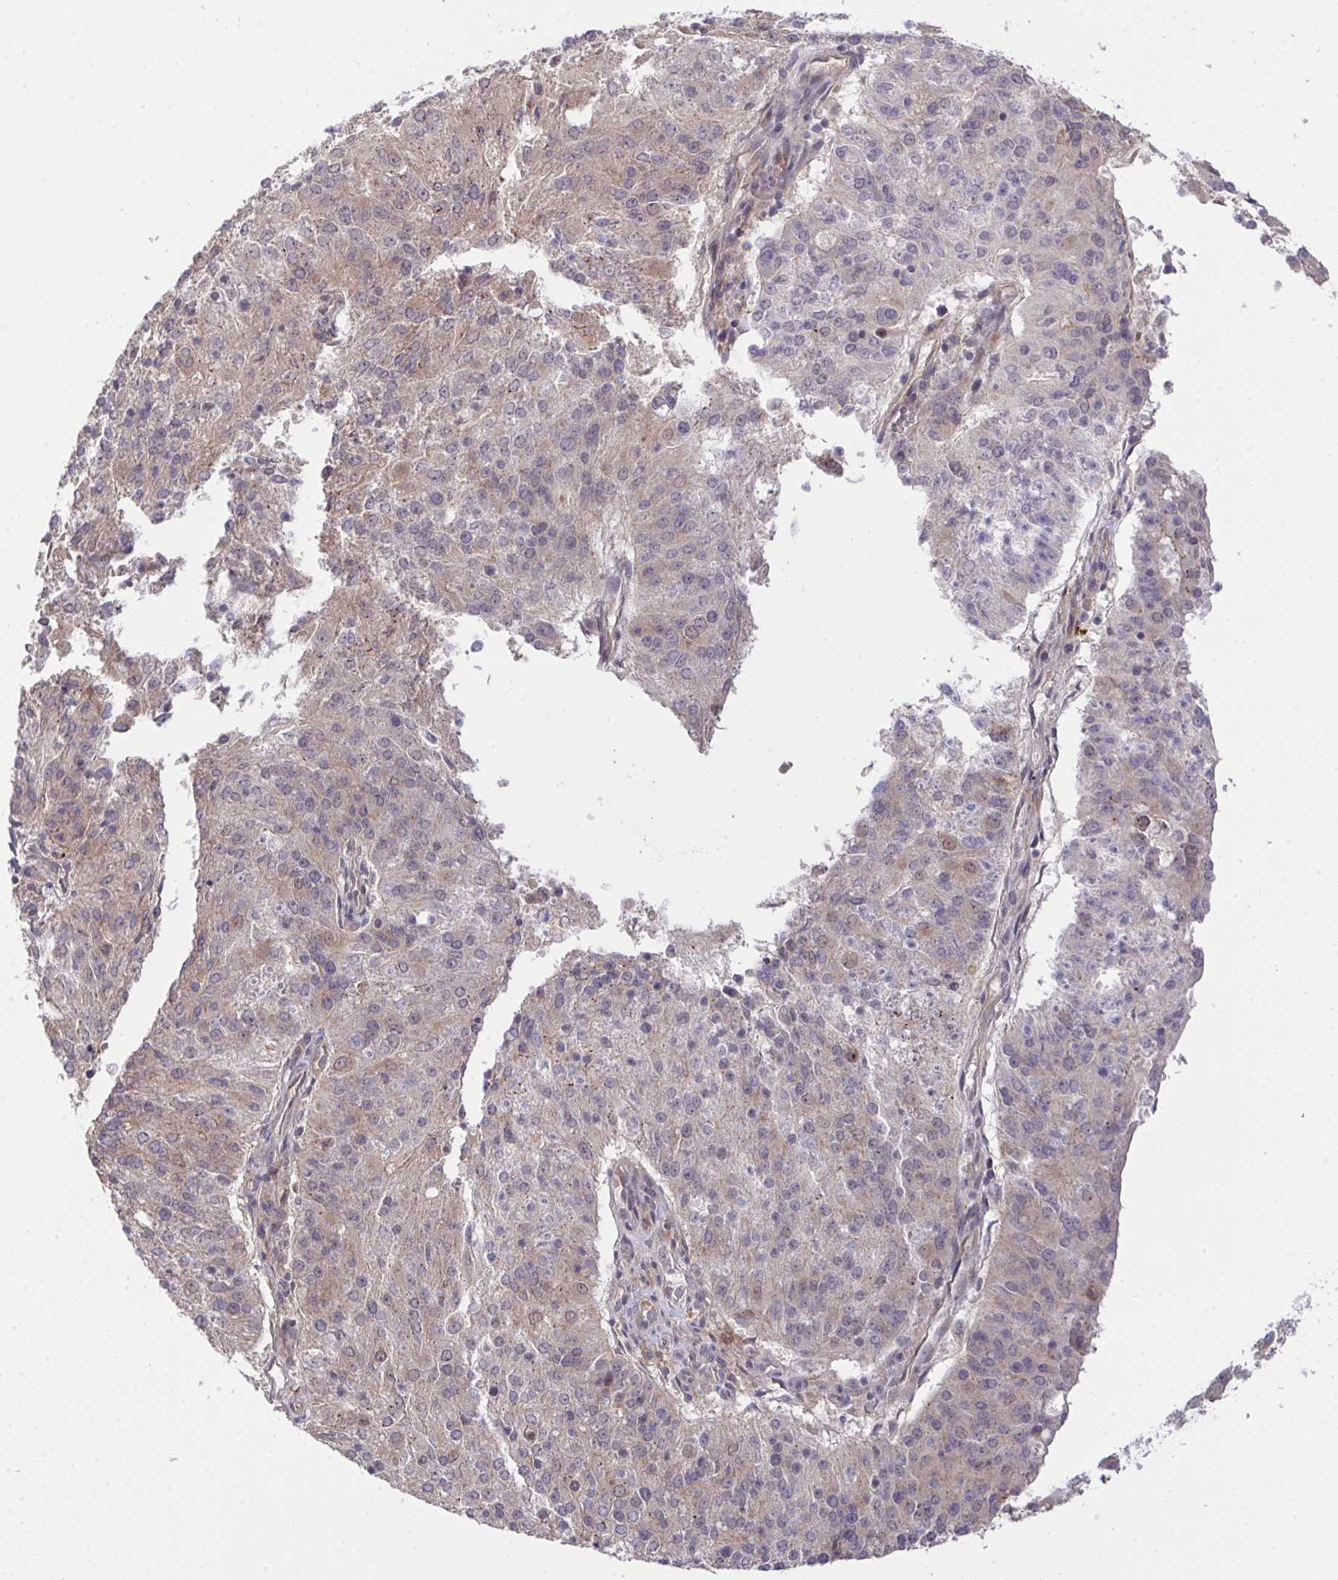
{"staining": {"intensity": "weak", "quantity": "<25%", "location": "nuclear"}, "tissue": "endometrial cancer", "cell_type": "Tumor cells", "image_type": "cancer", "snomed": [{"axis": "morphology", "description": "Adenocarcinoma, NOS"}, {"axis": "topography", "description": "Endometrium"}], "caption": "The micrograph displays no staining of tumor cells in adenocarcinoma (endometrial). Nuclei are stained in blue.", "gene": "SLC9A6", "patient": {"sex": "female", "age": 82}}